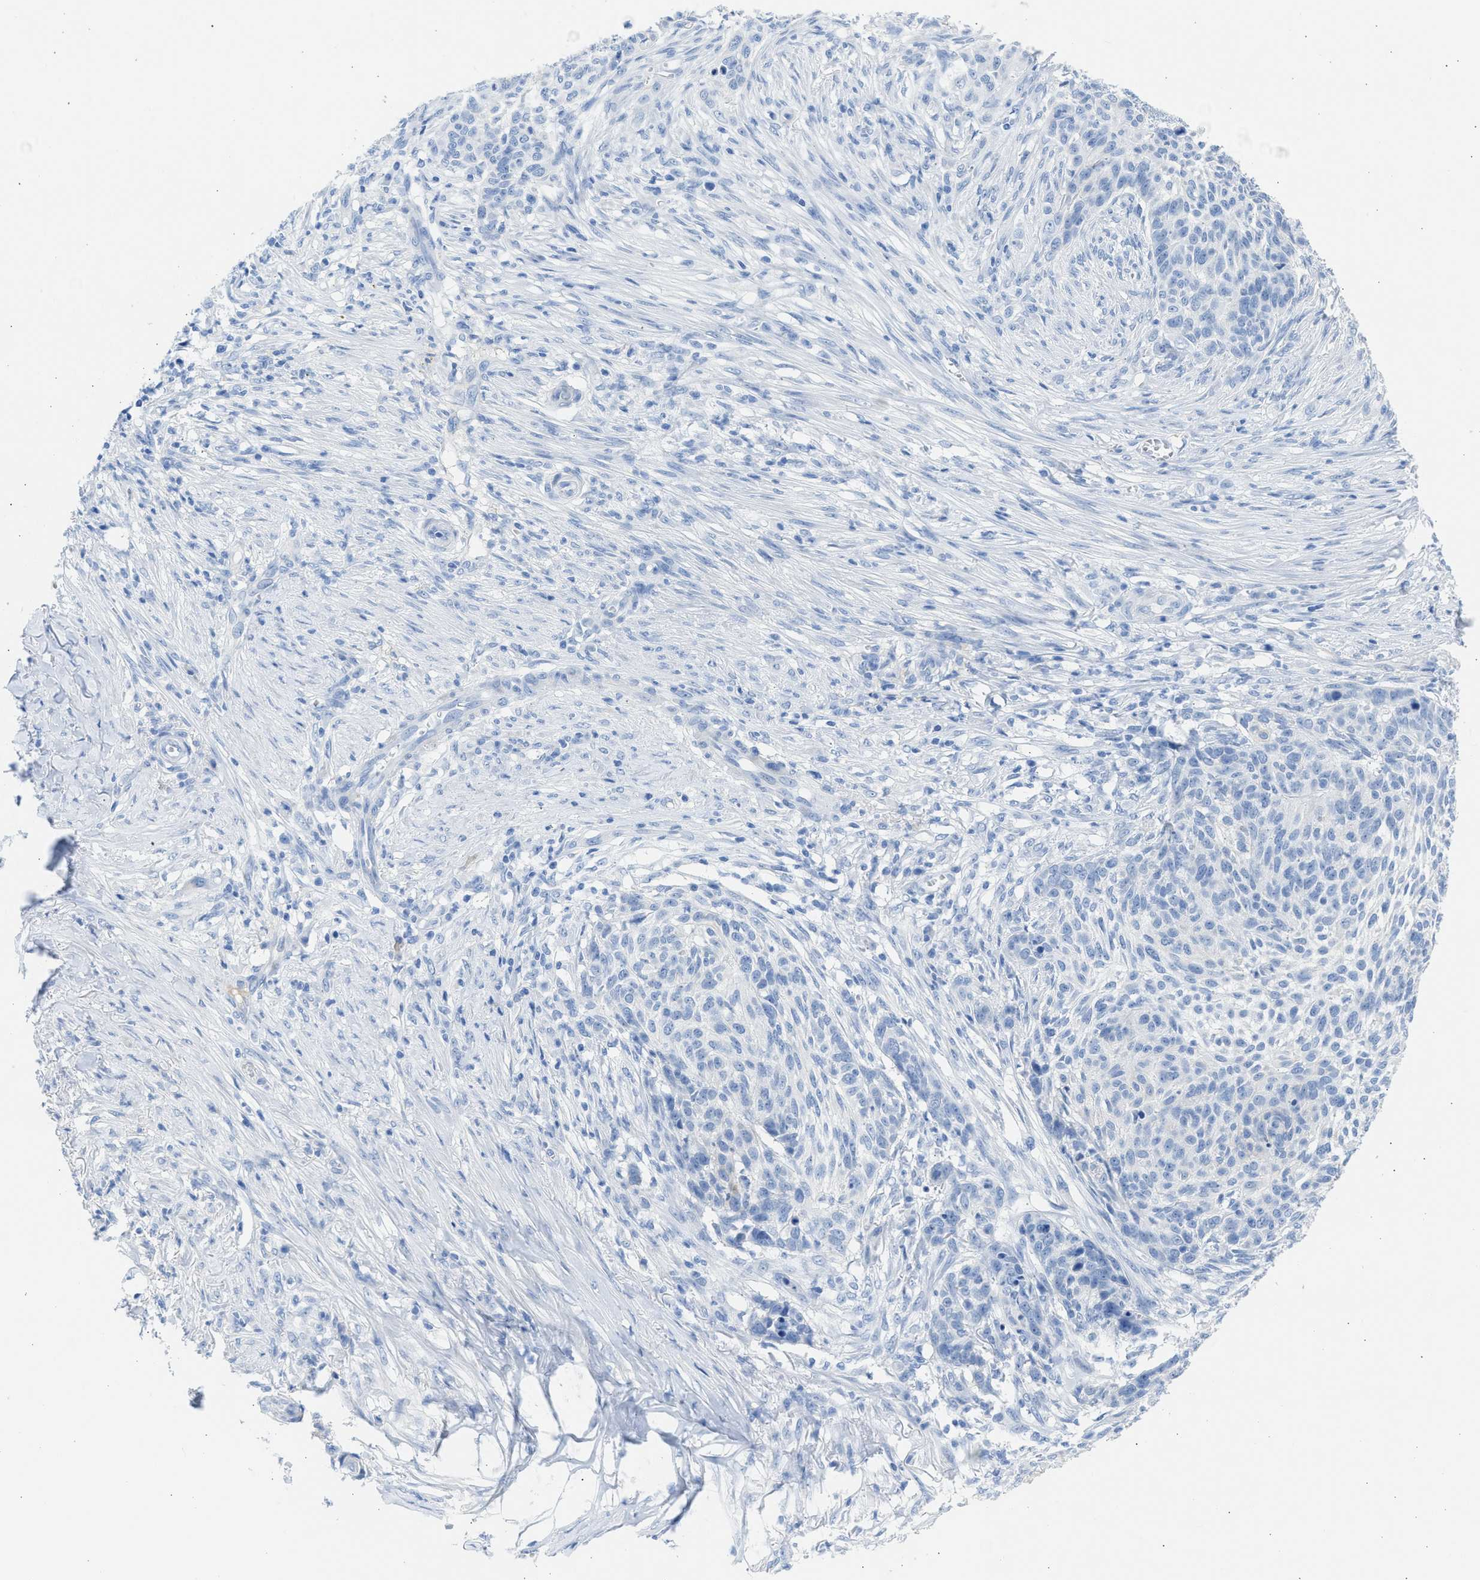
{"staining": {"intensity": "negative", "quantity": "none", "location": "none"}, "tissue": "skin cancer", "cell_type": "Tumor cells", "image_type": "cancer", "snomed": [{"axis": "morphology", "description": "Basal cell carcinoma"}, {"axis": "topography", "description": "Skin"}], "caption": "The immunohistochemistry (IHC) micrograph has no significant positivity in tumor cells of skin basal cell carcinoma tissue.", "gene": "SPATA3", "patient": {"sex": "male", "age": 85}}